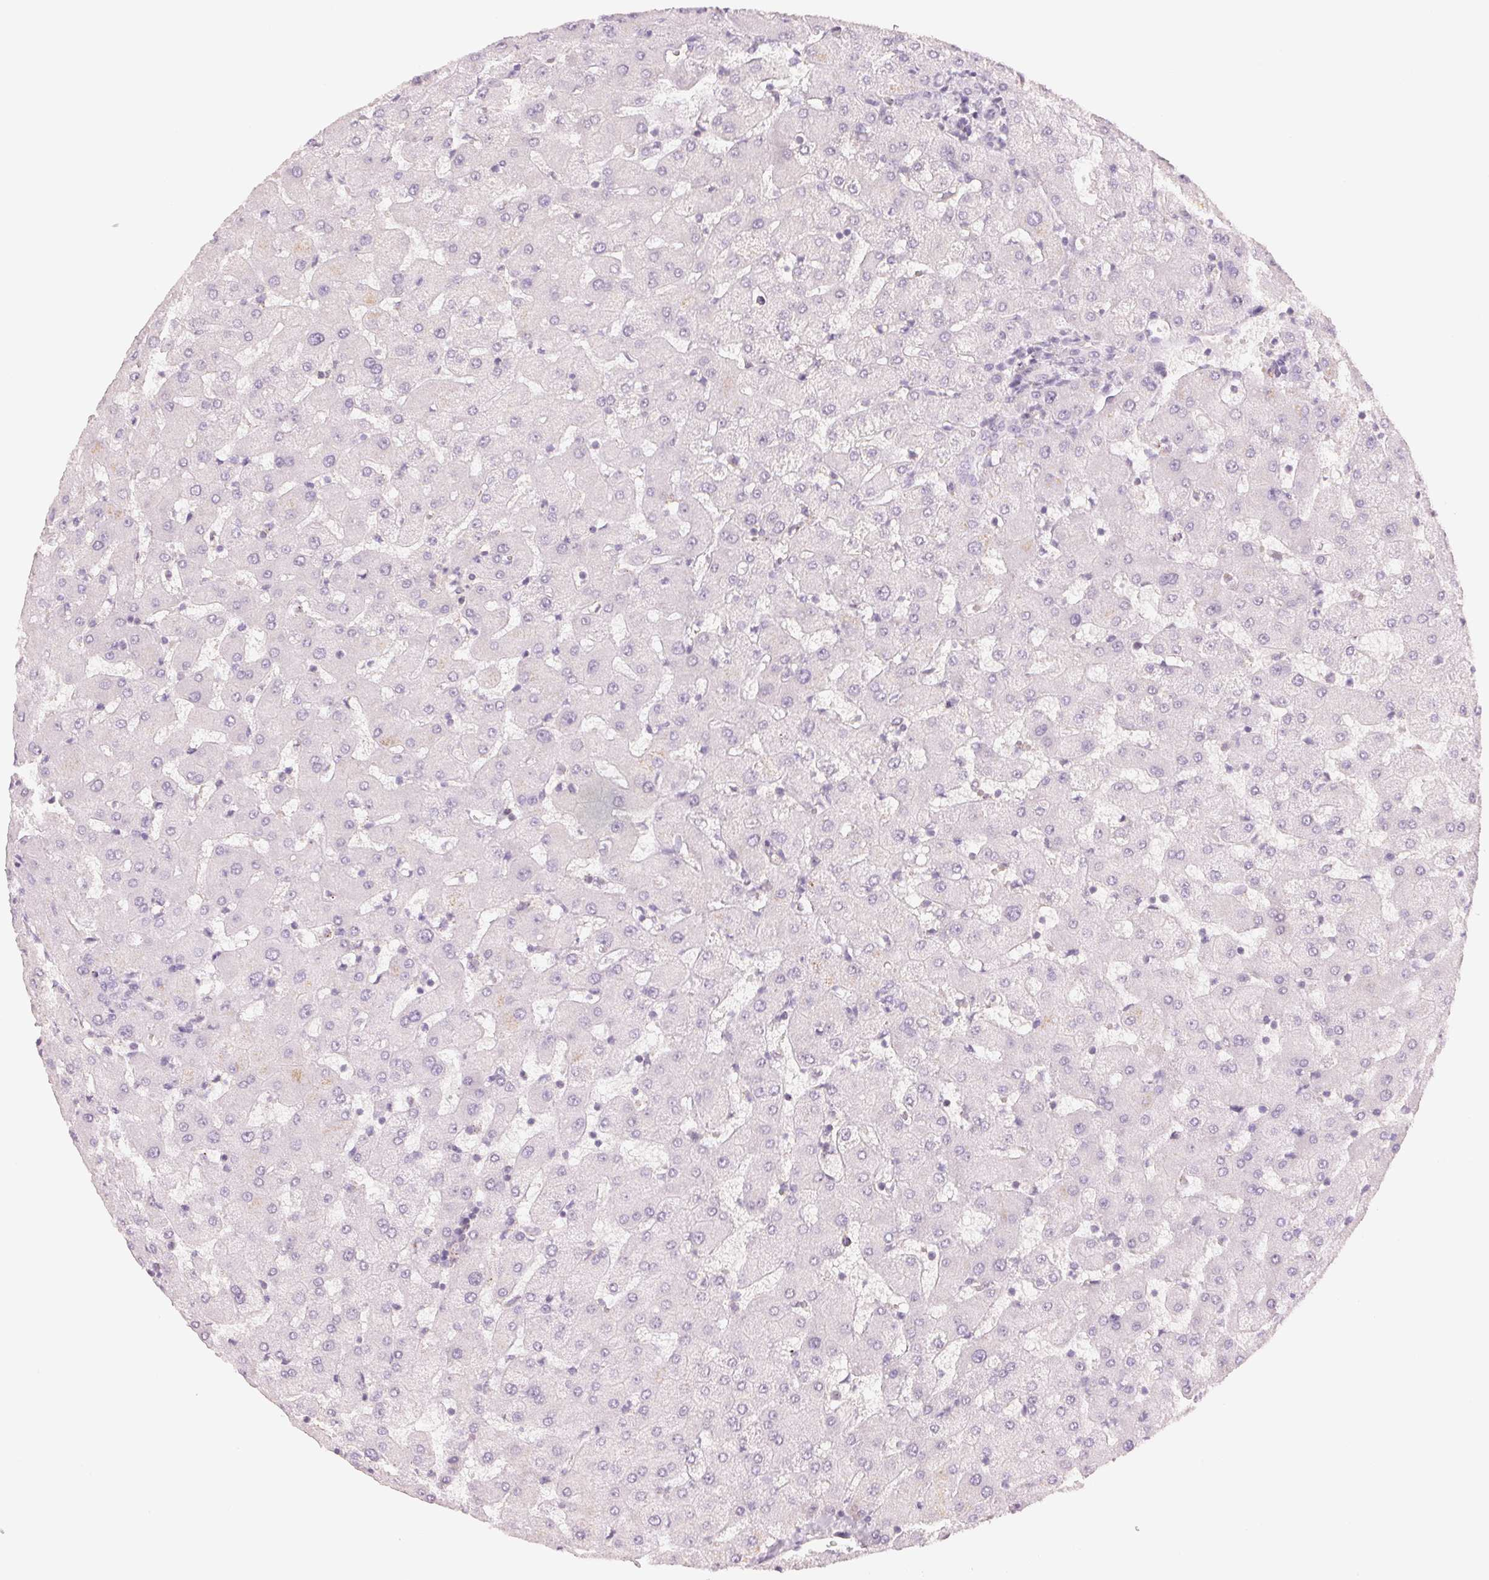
{"staining": {"intensity": "negative", "quantity": "none", "location": "none"}, "tissue": "liver", "cell_type": "Cholangiocytes", "image_type": "normal", "snomed": [{"axis": "morphology", "description": "Normal tissue, NOS"}, {"axis": "topography", "description": "Liver"}], "caption": "Cholangiocytes show no significant protein positivity in unremarkable liver.", "gene": "HOXB13", "patient": {"sex": "female", "age": 63}}